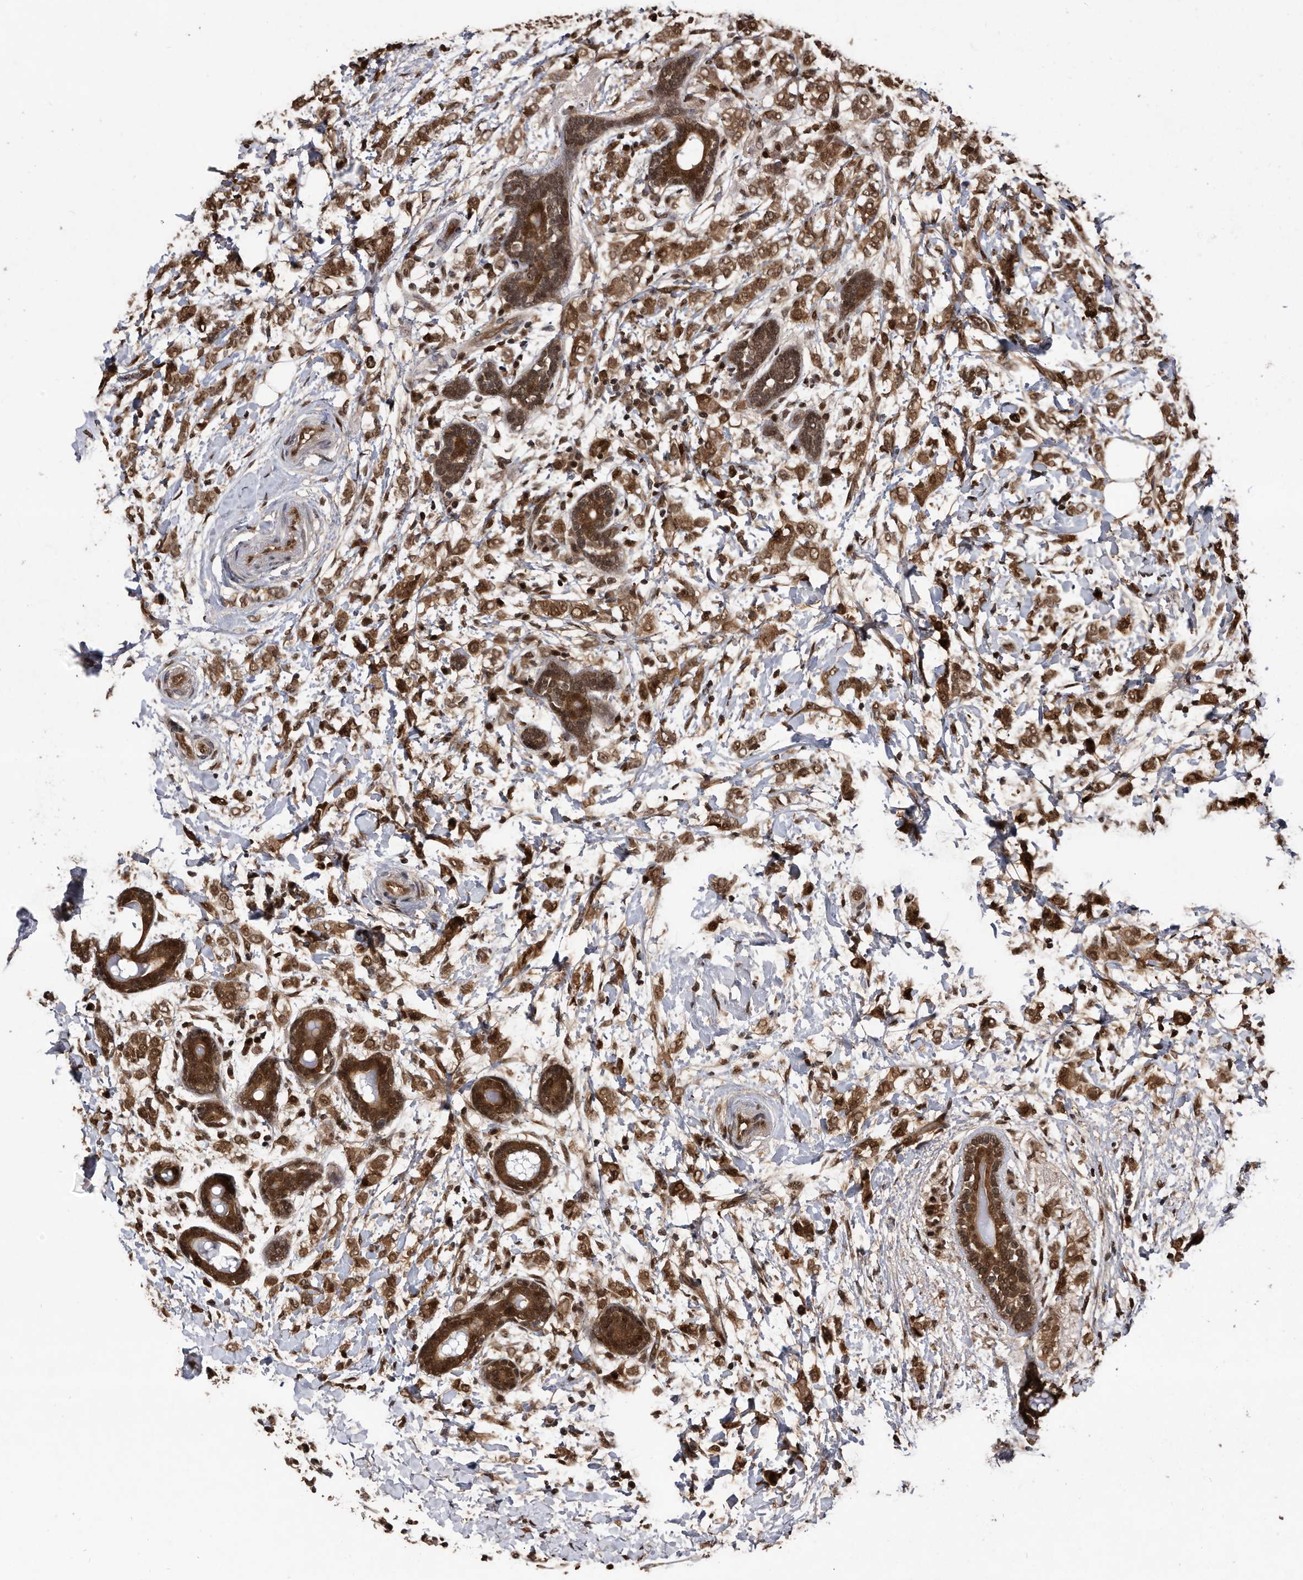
{"staining": {"intensity": "moderate", "quantity": ">75%", "location": "cytoplasmic/membranous,nuclear"}, "tissue": "breast cancer", "cell_type": "Tumor cells", "image_type": "cancer", "snomed": [{"axis": "morphology", "description": "Normal tissue, NOS"}, {"axis": "morphology", "description": "Lobular carcinoma"}, {"axis": "topography", "description": "Breast"}], "caption": "IHC of human breast lobular carcinoma shows medium levels of moderate cytoplasmic/membranous and nuclear expression in approximately >75% of tumor cells.", "gene": "RAD23B", "patient": {"sex": "female", "age": 47}}